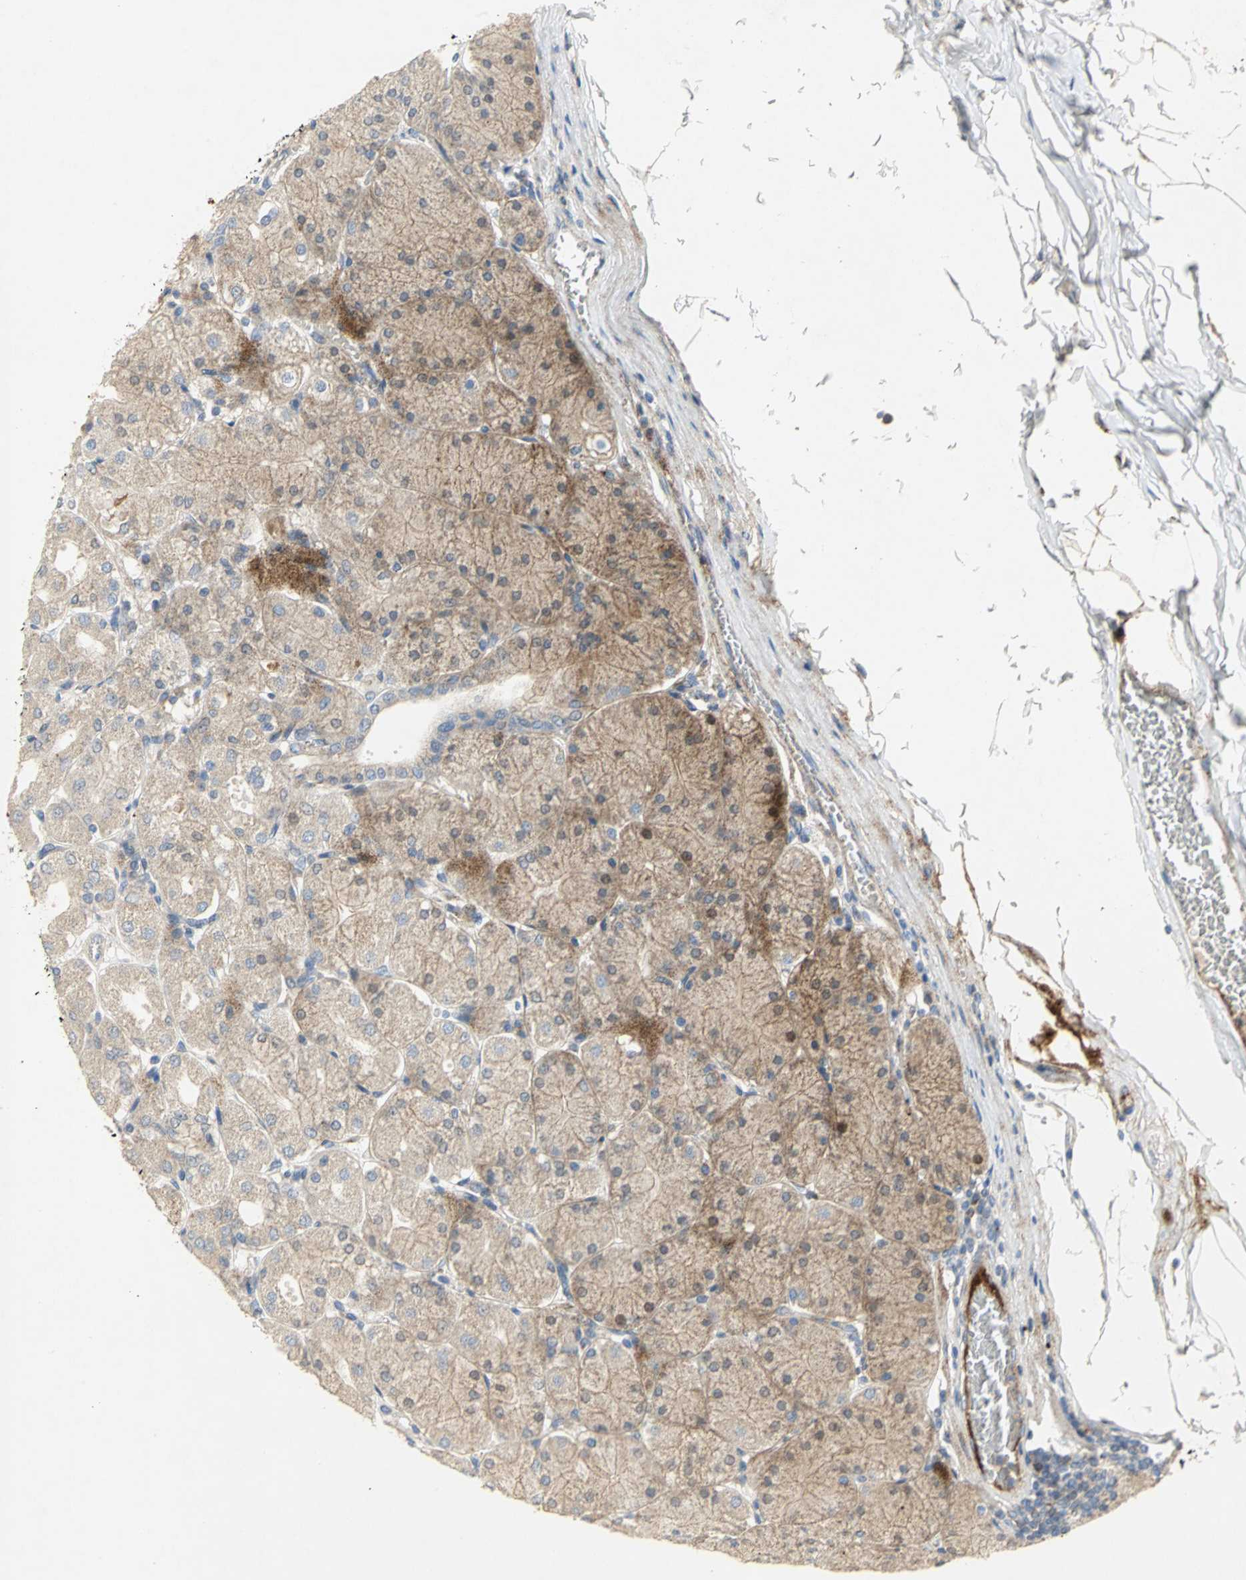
{"staining": {"intensity": "moderate", "quantity": ">75%", "location": "cytoplasmic/membranous"}, "tissue": "stomach", "cell_type": "Glandular cells", "image_type": "normal", "snomed": [{"axis": "morphology", "description": "Normal tissue, NOS"}, {"axis": "topography", "description": "Stomach, upper"}], "caption": "Immunohistochemistry (IHC) staining of unremarkable stomach, which displays medium levels of moderate cytoplasmic/membranous staining in approximately >75% of glandular cells indicating moderate cytoplasmic/membranous protein expression. The staining was performed using DAB (brown) for protein detection and nuclei were counterstained in hematoxylin (blue).", "gene": "SPPL2B", "patient": {"sex": "female", "age": 56}}